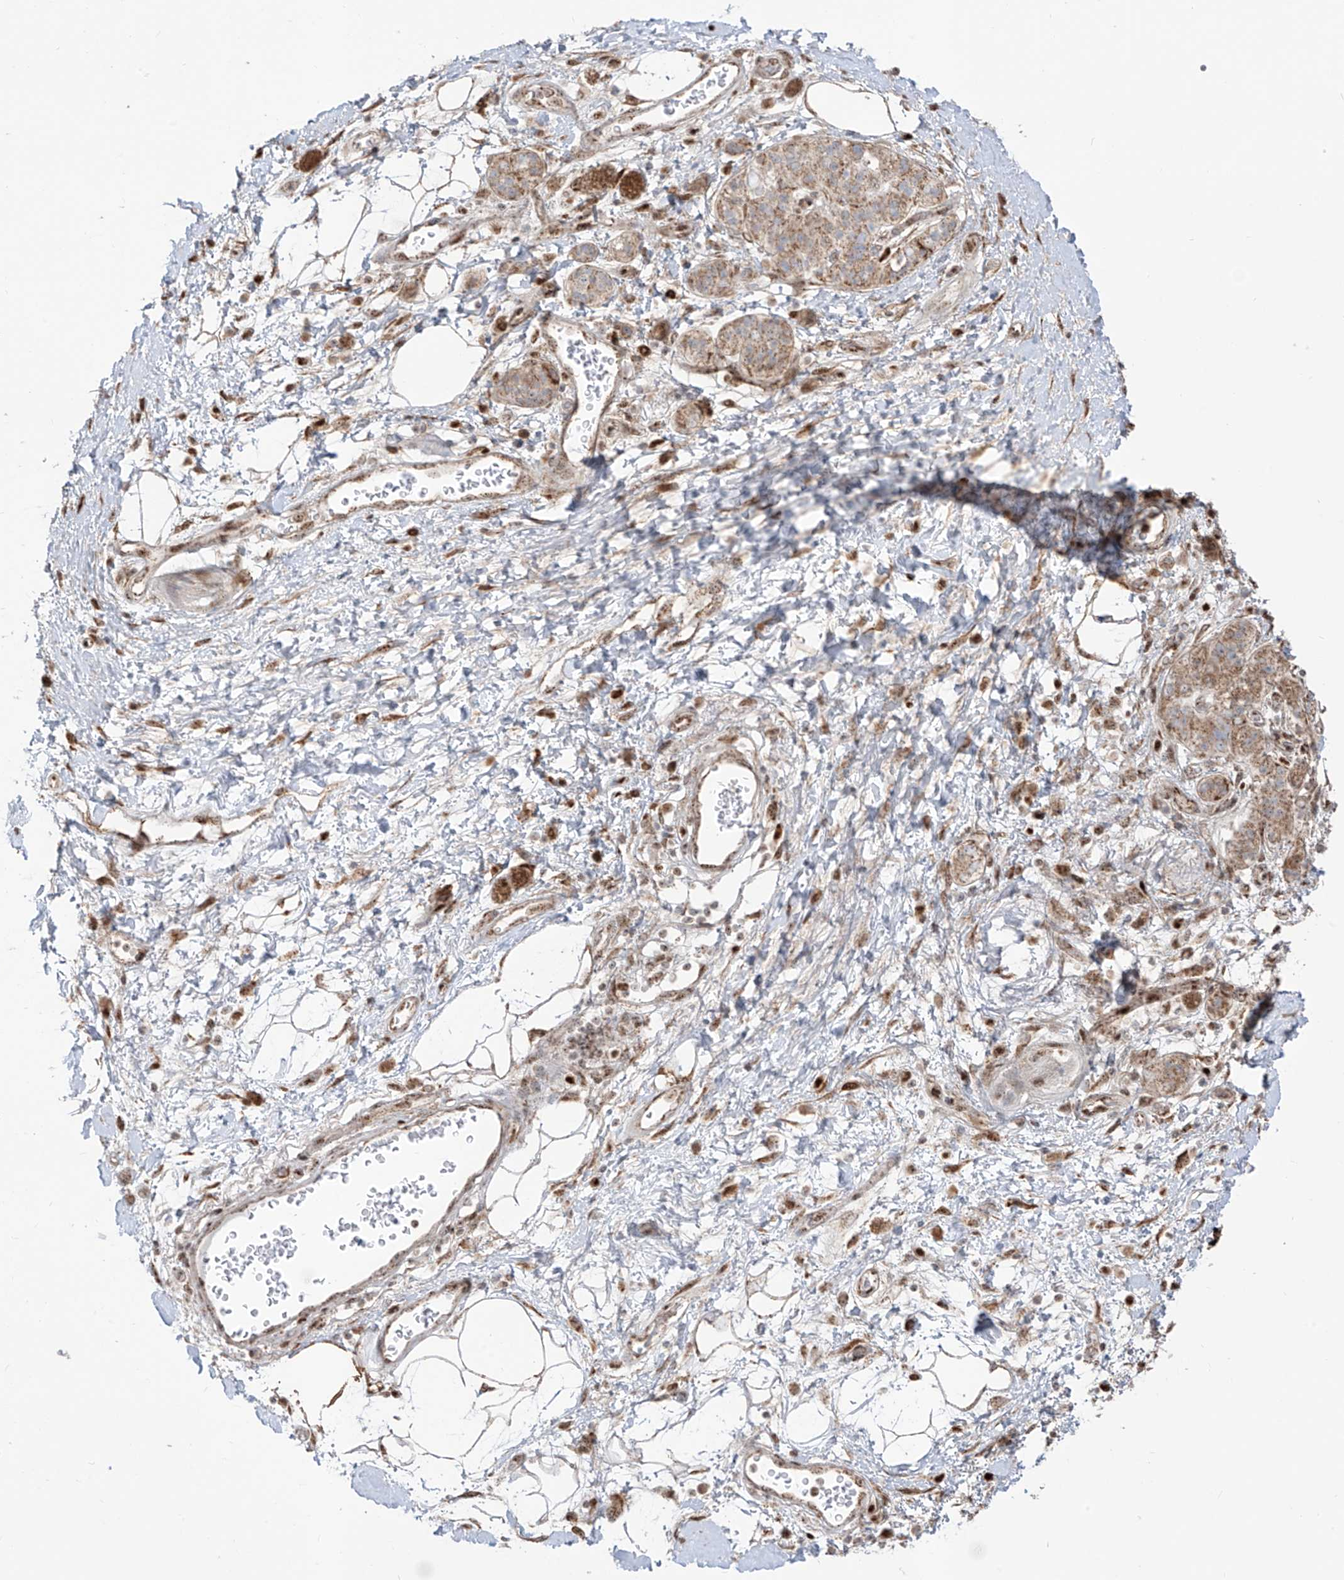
{"staining": {"intensity": "moderate", "quantity": ">75%", "location": "cytoplasmic/membranous"}, "tissue": "adipose tissue", "cell_type": "Adipocytes", "image_type": "normal", "snomed": [{"axis": "morphology", "description": "Normal tissue, NOS"}, {"axis": "morphology", "description": "Adenocarcinoma, NOS"}, {"axis": "topography", "description": "Duodenum"}, {"axis": "topography", "description": "Peripheral nerve tissue"}], "caption": "Adipose tissue stained with immunohistochemistry reveals moderate cytoplasmic/membranous staining in about >75% of adipocytes.", "gene": "ZBTB8A", "patient": {"sex": "female", "age": 60}}